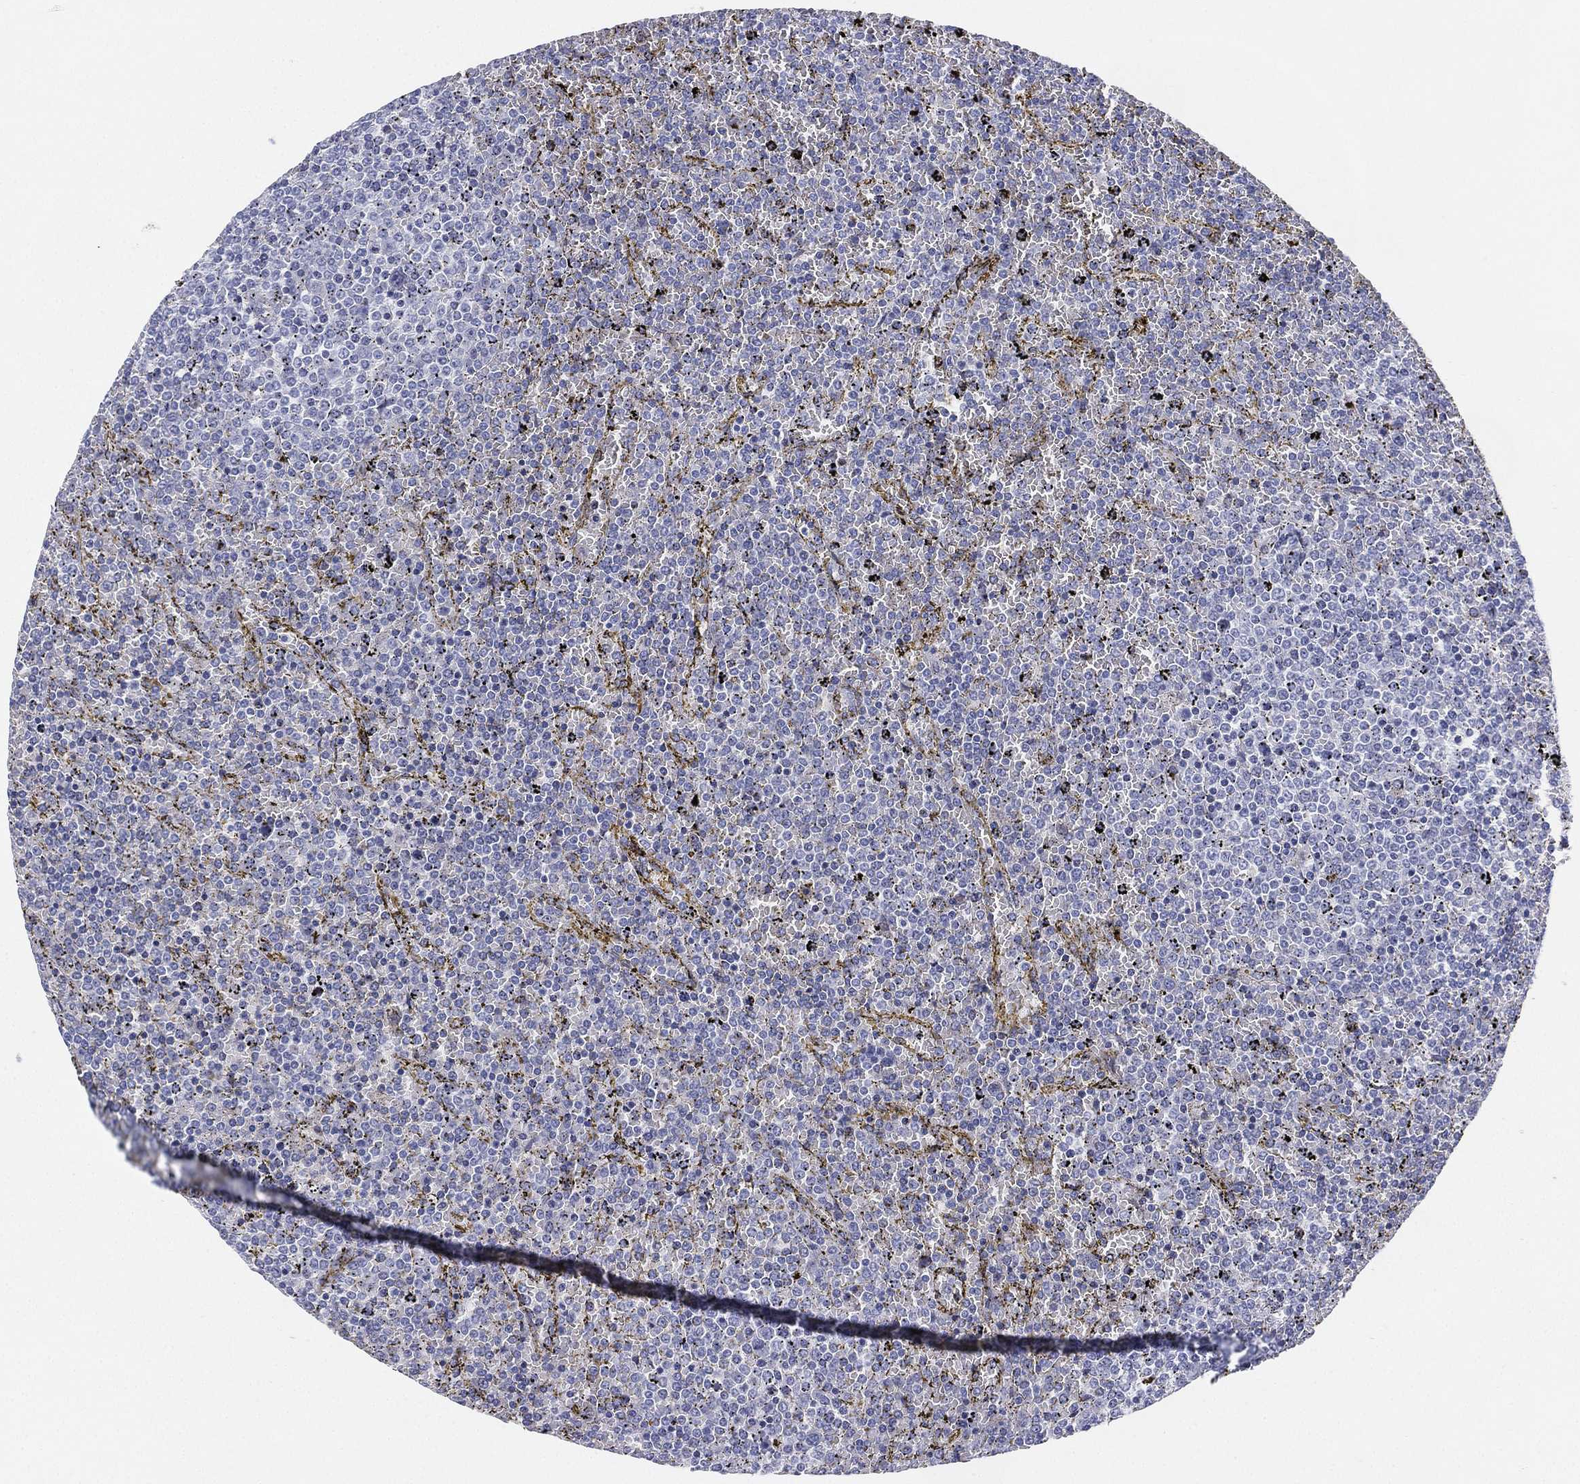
{"staining": {"intensity": "negative", "quantity": "none", "location": "none"}, "tissue": "lymphoma", "cell_type": "Tumor cells", "image_type": "cancer", "snomed": [{"axis": "morphology", "description": "Malignant lymphoma, non-Hodgkin's type, Low grade"}, {"axis": "topography", "description": "Spleen"}], "caption": "Low-grade malignant lymphoma, non-Hodgkin's type was stained to show a protein in brown. There is no significant expression in tumor cells. The staining was performed using DAB (3,3'-diaminobenzidine) to visualize the protein expression in brown, while the nuclei were stained in blue with hematoxylin (Magnification: 20x).", "gene": "MLF1", "patient": {"sex": "female", "age": 77}}